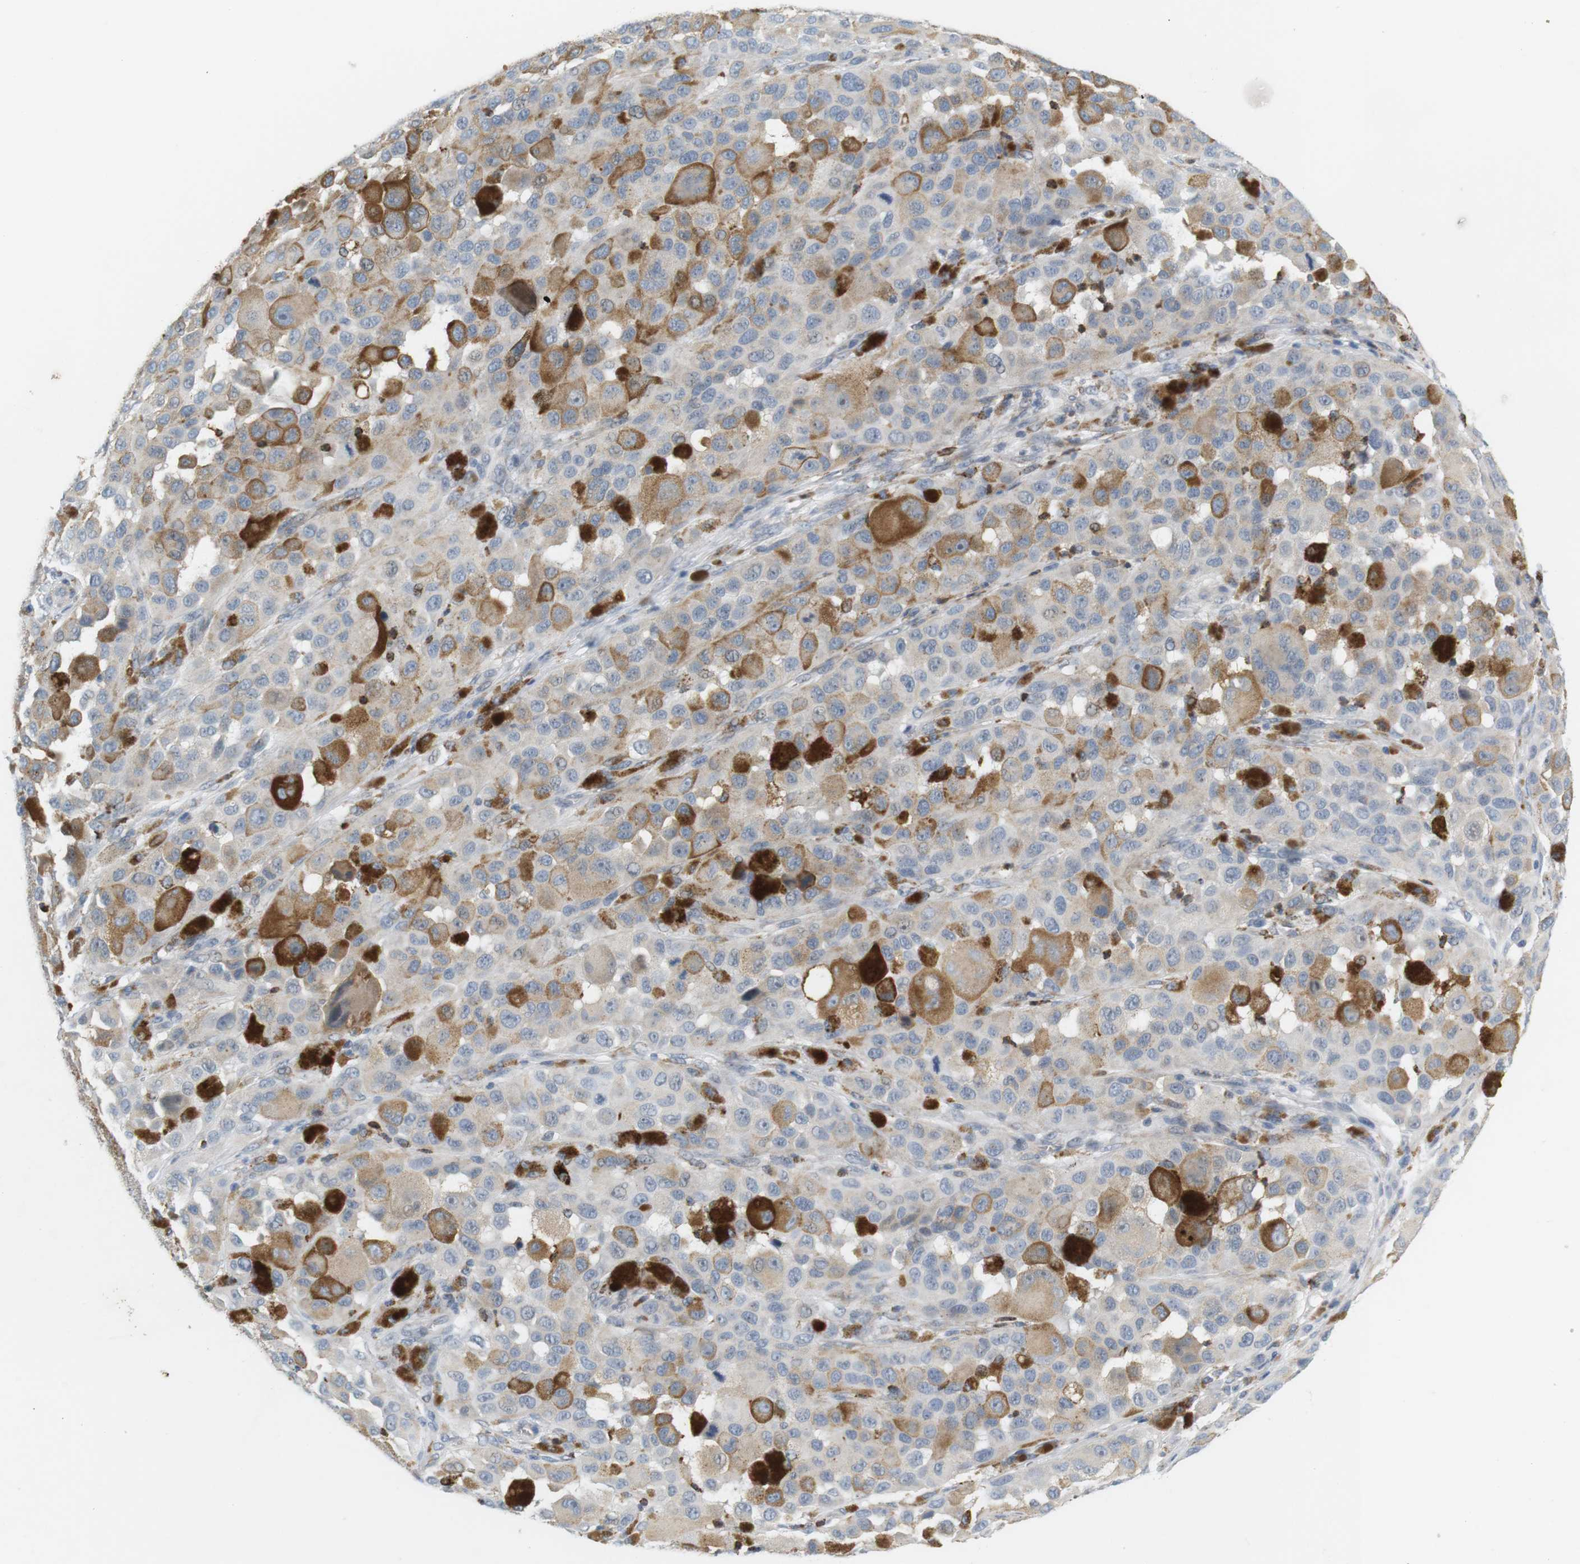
{"staining": {"intensity": "weak", "quantity": "25%-75%", "location": "cytoplasmic/membranous"}, "tissue": "melanoma", "cell_type": "Tumor cells", "image_type": "cancer", "snomed": [{"axis": "morphology", "description": "Malignant melanoma, NOS"}, {"axis": "topography", "description": "Skin"}], "caption": "Immunohistochemistry (IHC) histopathology image of human malignant melanoma stained for a protein (brown), which exhibits low levels of weak cytoplasmic/membranous expression in about 25%-75% of tumor cells.", "gene": "CD300E", "patient": {"sex": "male", "age": 96}}